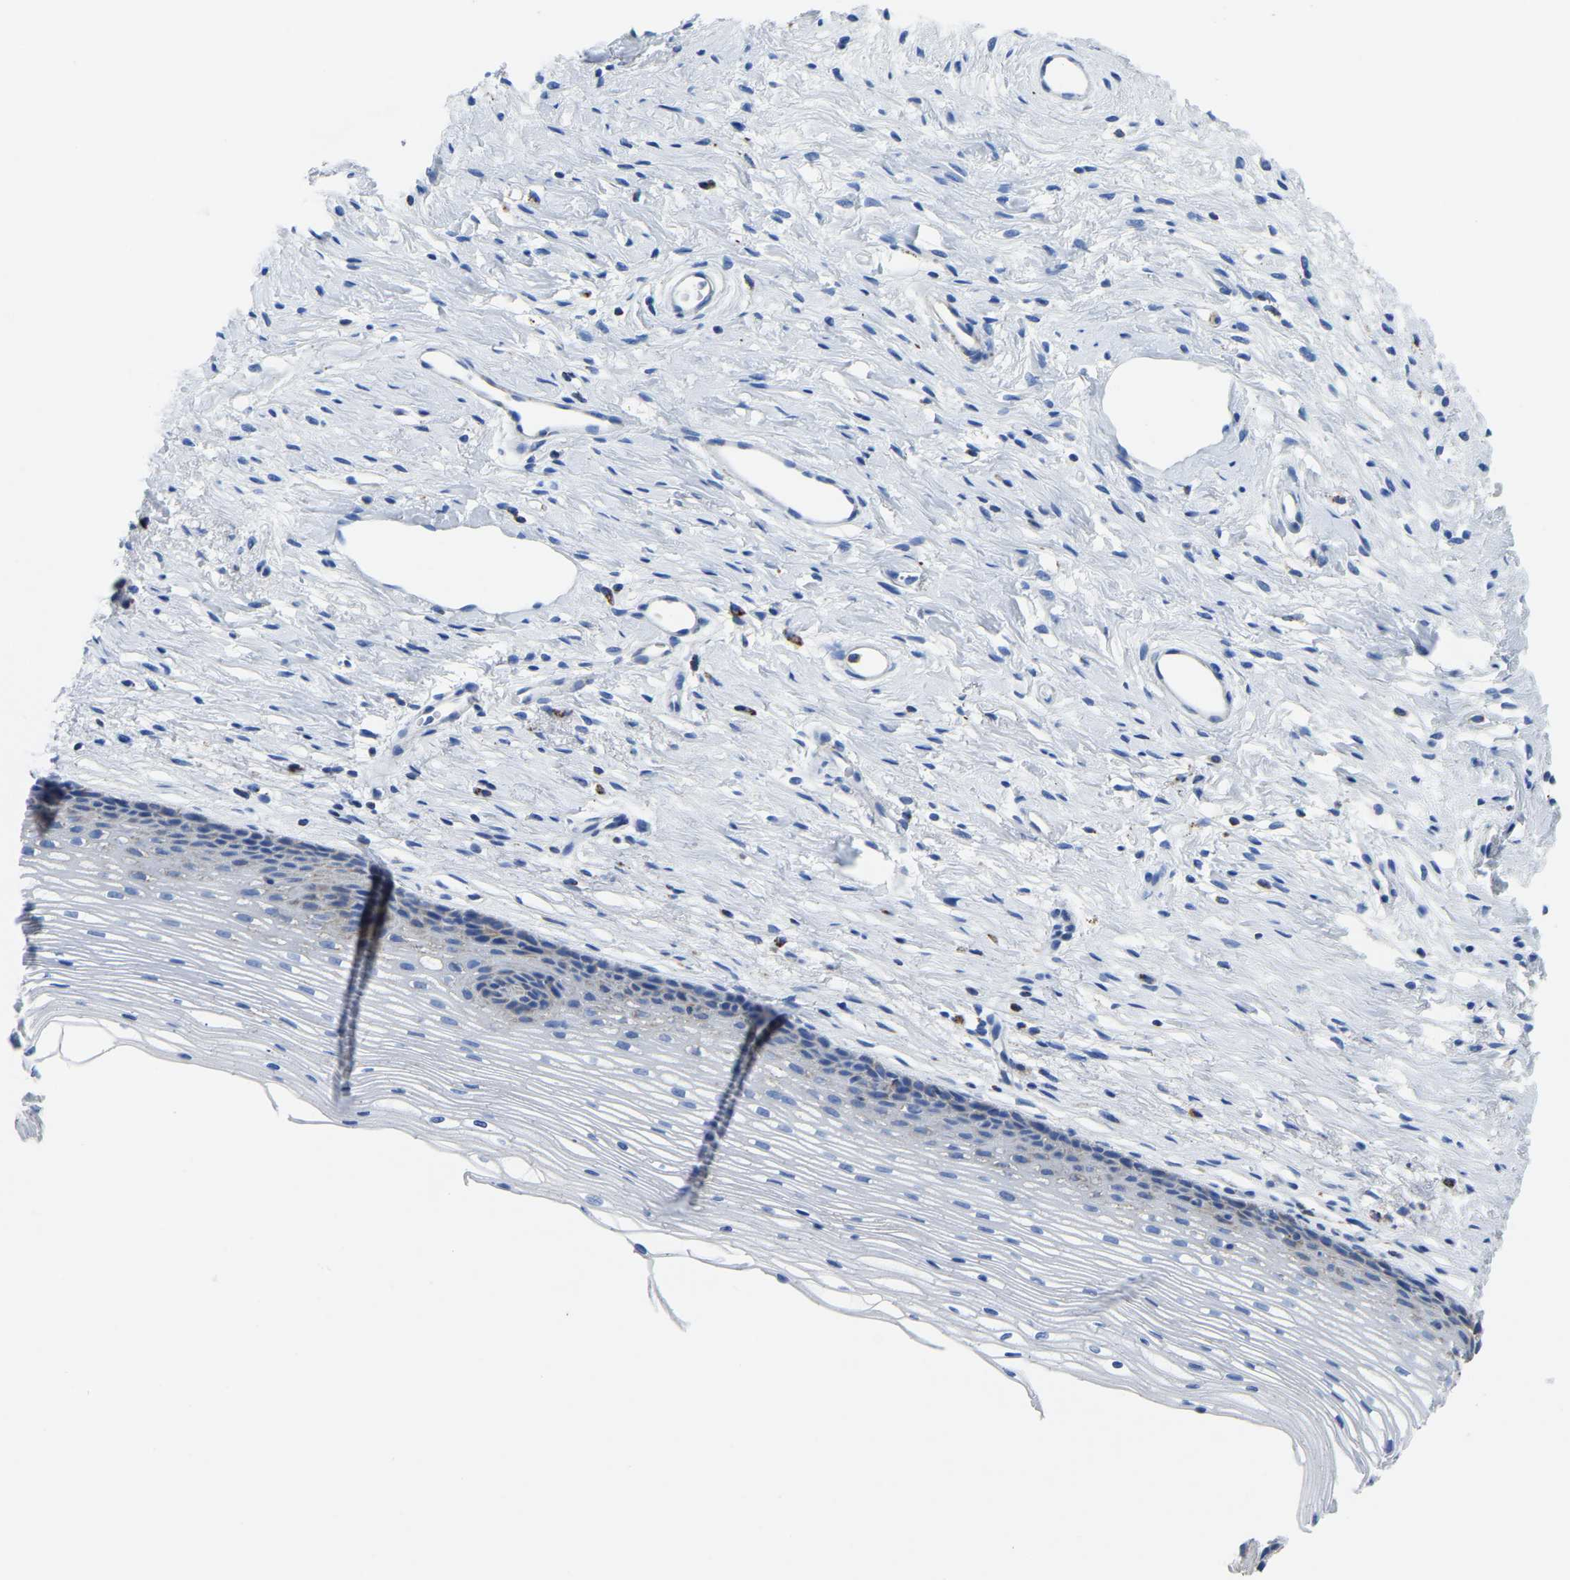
{"staining": {"intensity": "weak", "quantity": "25%-75%", "location": "cytoplasmic/membranous"}, "tissue": "cervix", "cell_type": "Glandular cells", "image_type": "normal", "snomed": [{"axis": "morphology", "description": "Normal tissue, NOS"}, {"axis": "topography", "description": "Cervix"}], "caption": "Protein staining of benign cervix shows weak cytoplasmic/membranous positivity in about 25%-75% of glandular cells.", "gene": "ETFA", "patient": {"sex": "female", "age": 77}}